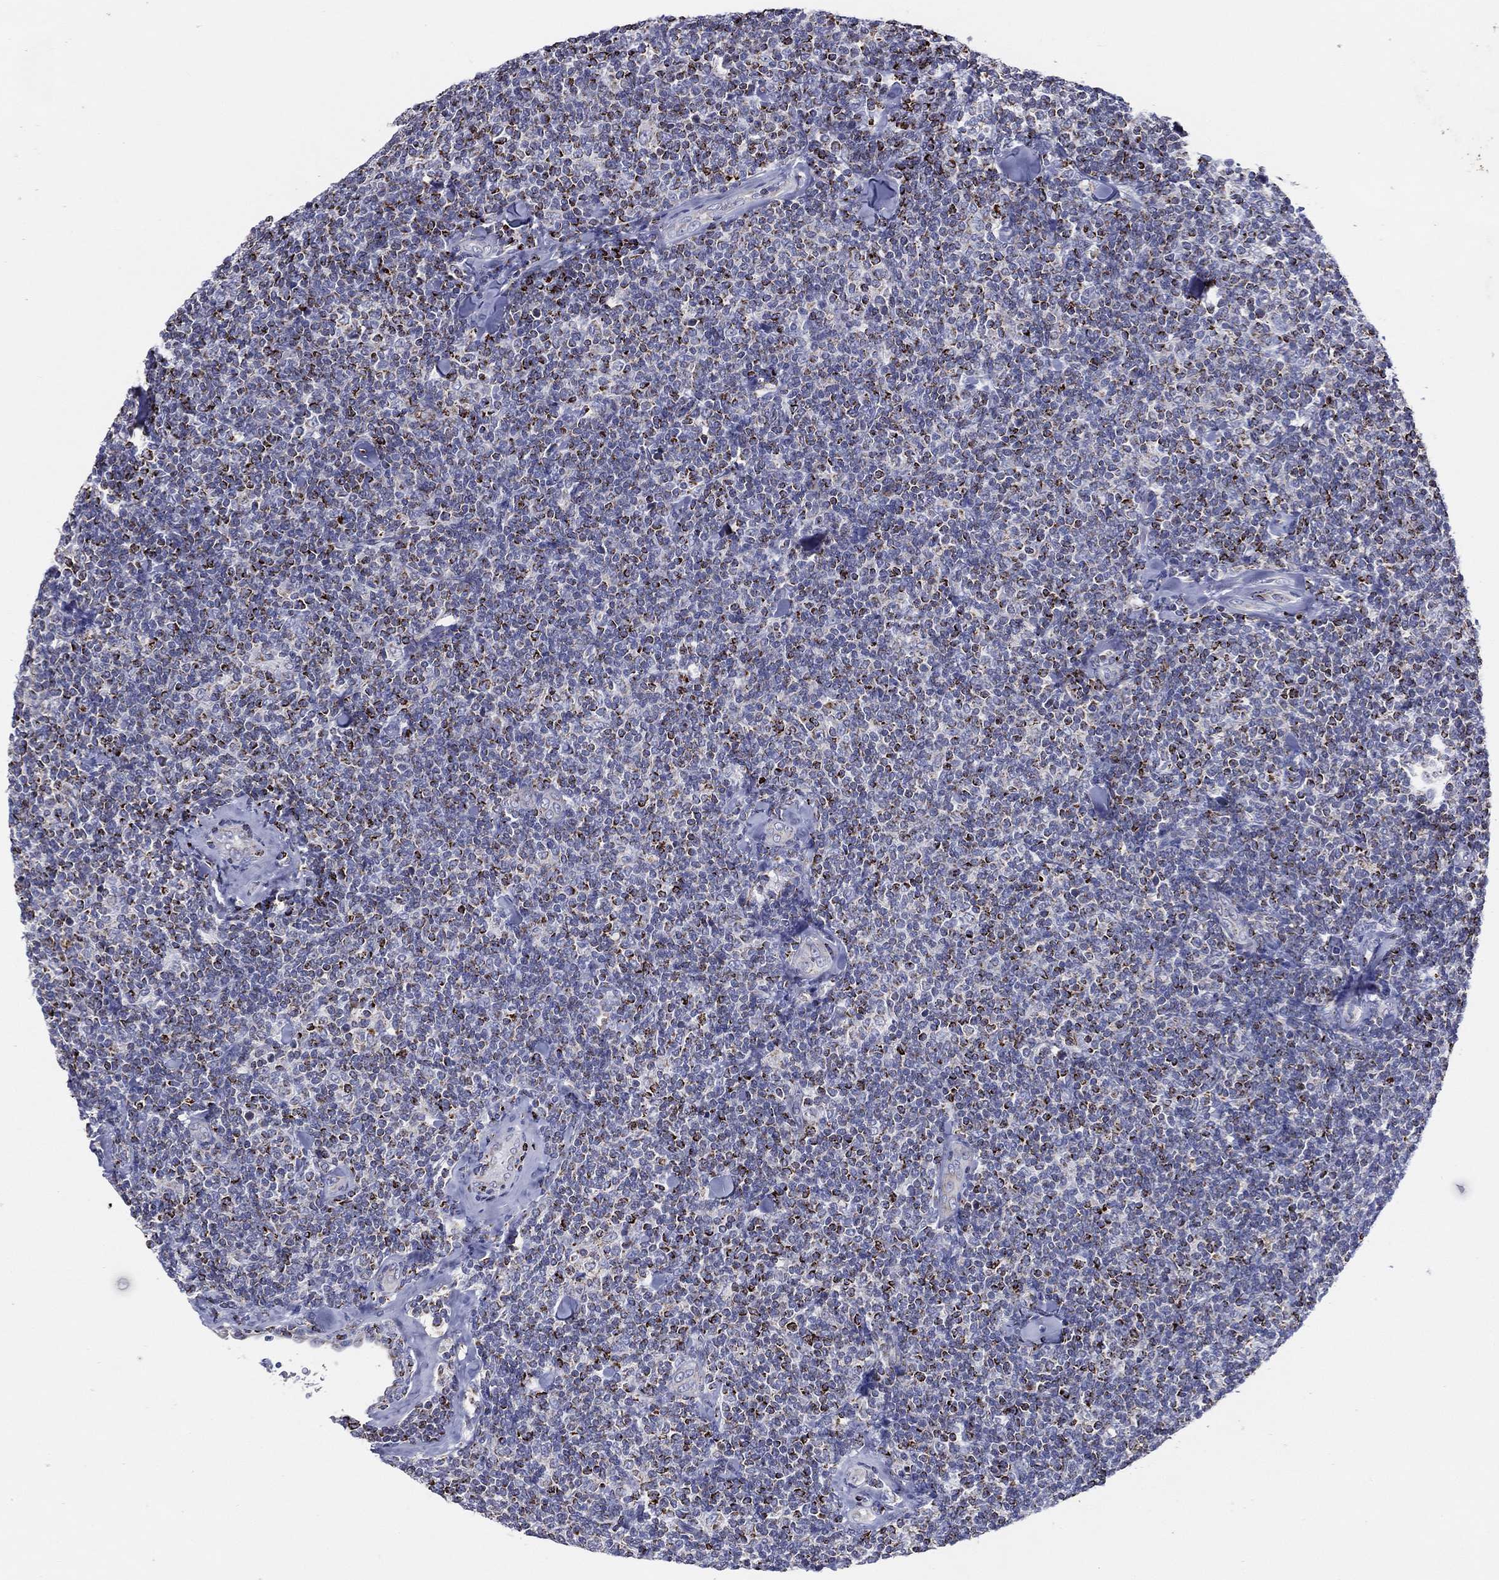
{"staining": {"intensity": "strong", "quantity": "25%-75%", "location": "cytoplasmic/membranous"}, "tissue": "lymphoma", "cell_type": "Tumor cells", "image_type": "cancer", "snomed": [{"axis": "morphology", "description": "Malignant lymphoma, non-Hodgkin's type, Low grade"}, {"axis": "topography", "description": "Lymph node"}], "caption": "Protein expression analysis of human lymphoma reveals strong cytoplasmic/membranous positivity in about 25%-75% of tumor cells. Immunohistochemistry stains the protein of interest in brown and the nuclei are stained blue.", "gene": "SFXN1", "patient": {"sex": "female", "age": 56}}